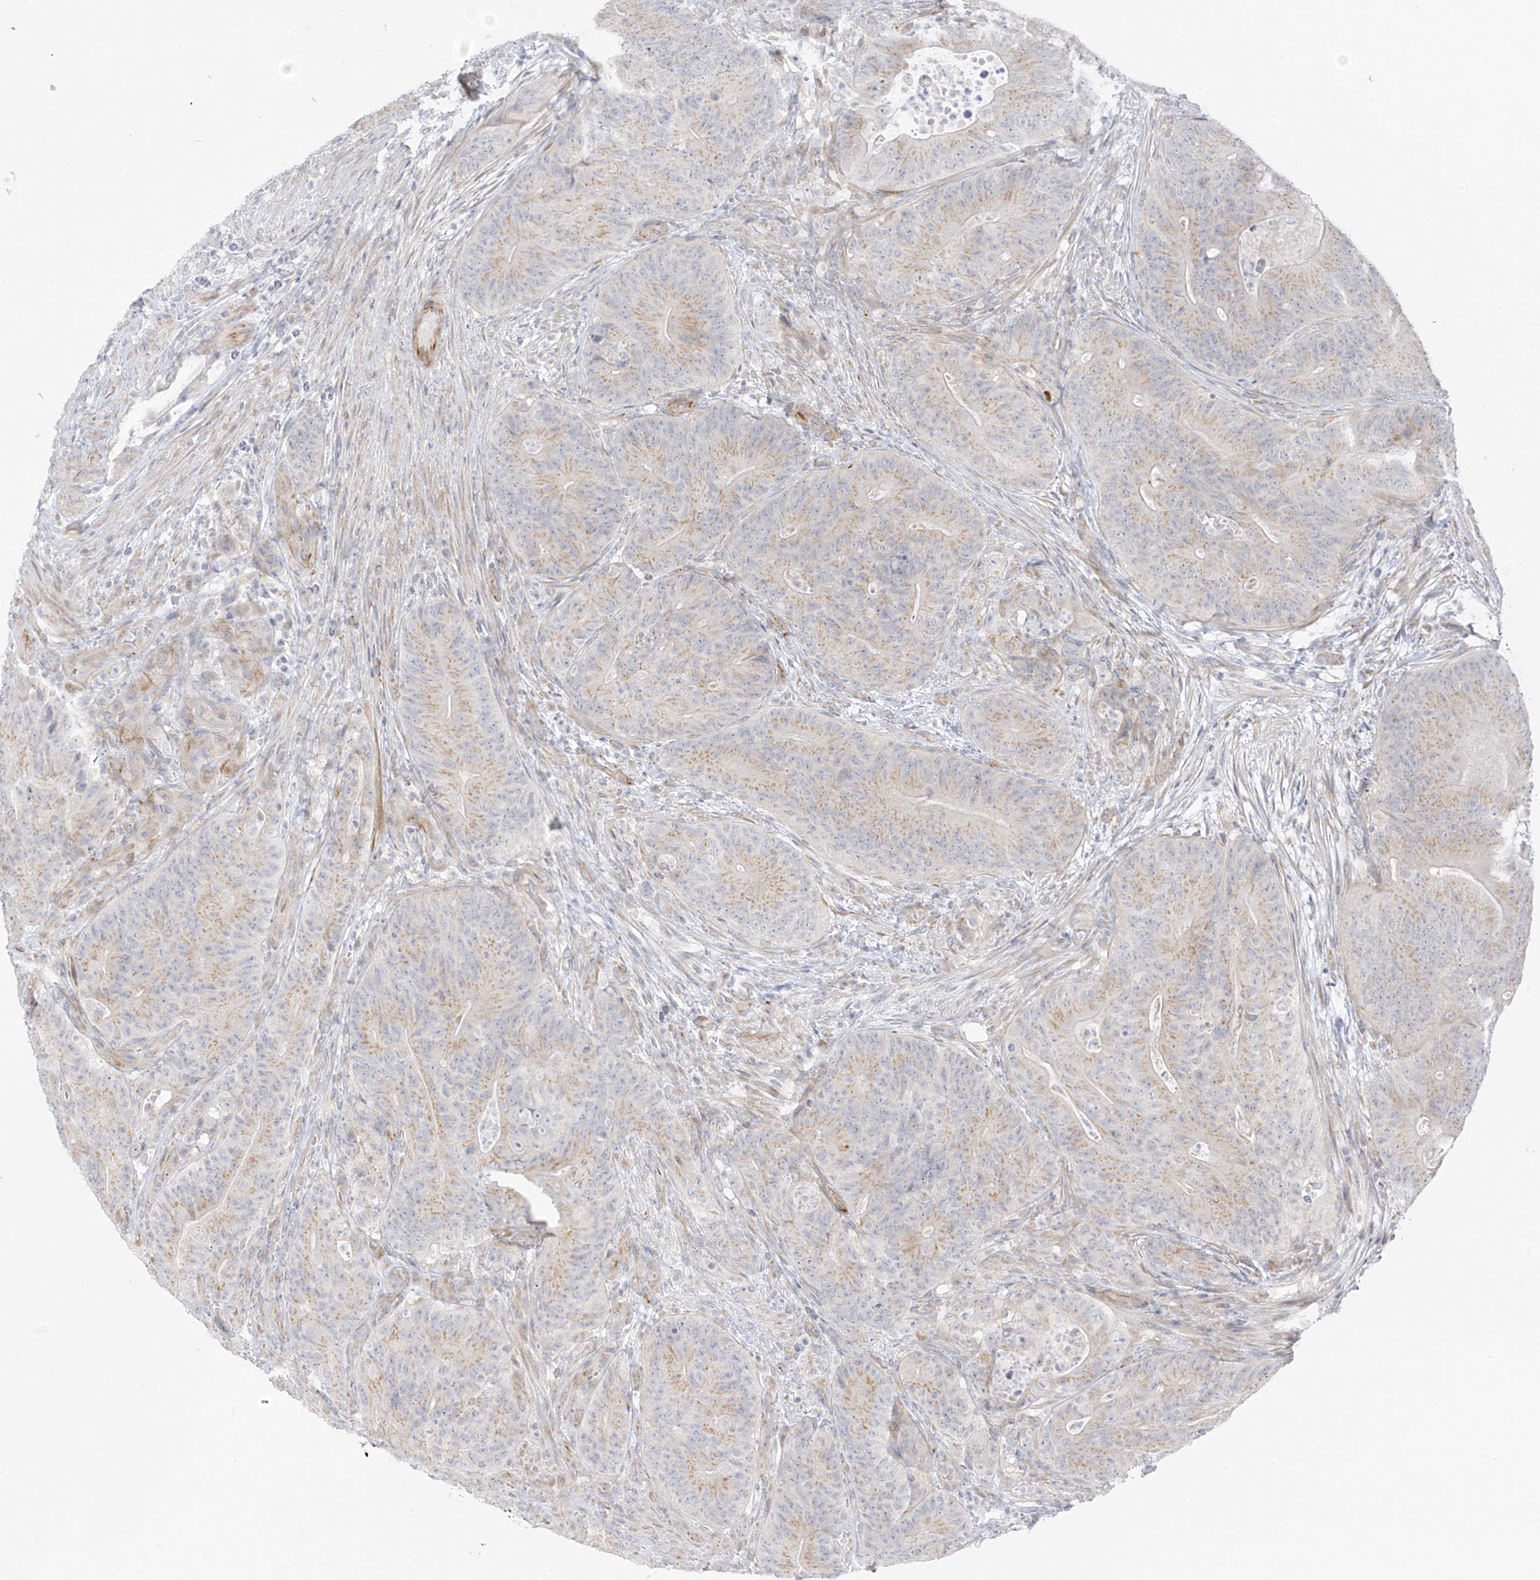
{"staining": {"intensity": "weak", "quantity": ">75%", "location": "cytoplasmic/membranous"}, "tissue": "colorectal cancer", "cell_type": "Tumor cells", "image_type": "cancer", "snomed": [{"axis": "morphology", "description": "Normal tissue, NOS"}, {"axis": "topography", "description": "Colon"}], "caption": "IHC photomicrograph of neoplastic tissue: human colorectal cancer stained using immunohistochemistry (IHC) demonstrates low levels of weak protein expression localized specifically in the cytoplasmic/membranous of tumor cells, appearing as a cytoplasmic/membranous brown color.", "gene": "HS6ST2", "patient": {"sex": "female", "age": 82}}